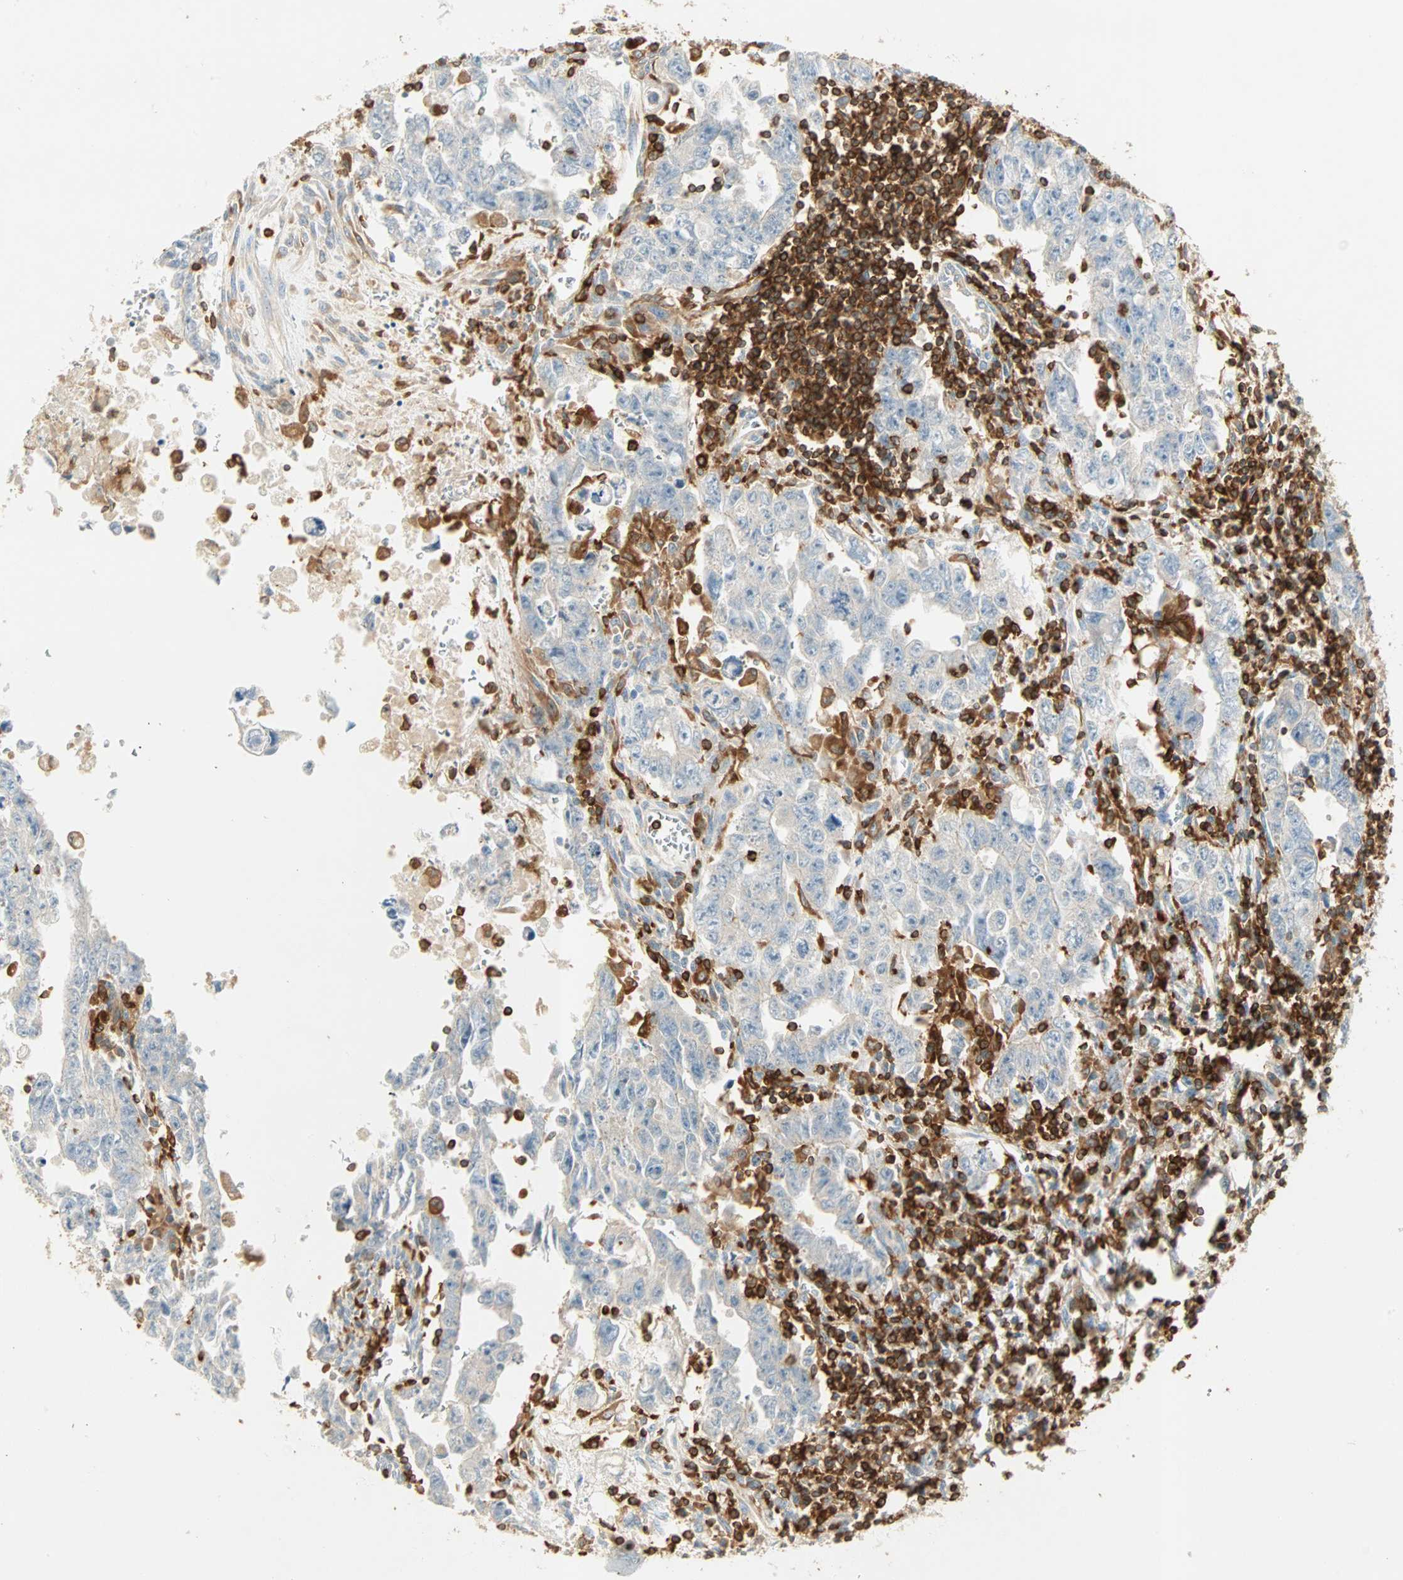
{"staining": {"intensity": "negative", "quantity": "none", "location": "none"}, "tissue": "testis cancer", "cell_type": "Tumor cells", "image_type": "cancer", "snomed": [{"axis": "morphology", "description": "Carcinoma, Embryonal, NOS"}, {"axis": "topography", "description": "Testis"}], "caption": "An image of testis embryonal carcinoma stained for a protein displays no brown staining in tumor cells.", "gene": "FMNL1", "patient": {"sex": "male", "age": 28}}